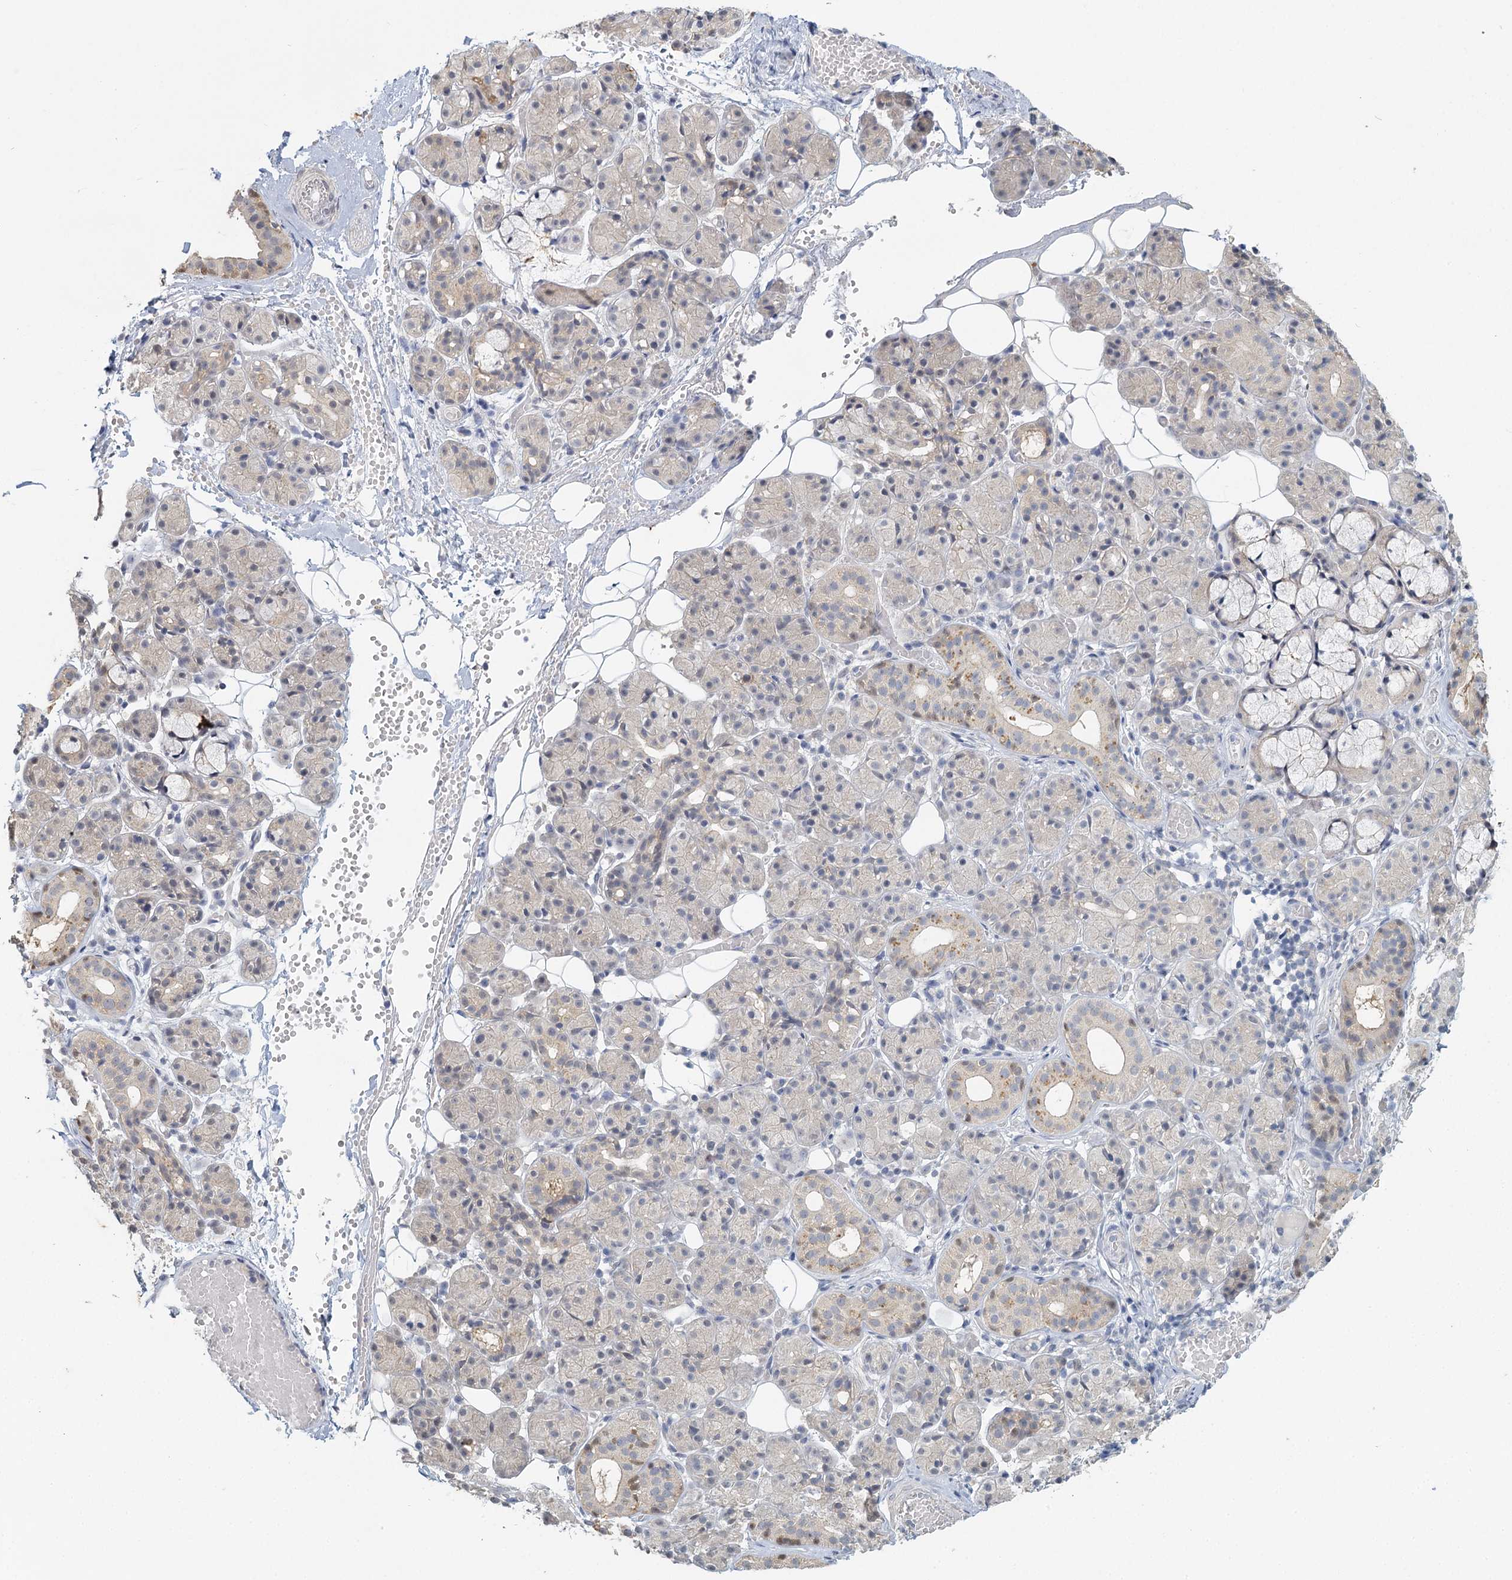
{"staining": {"intensity": "moderate", "quantity": "<25%", "location": "nuclear"}, "tissue": "salivary gland", "cell_type": "Glandular cells", "image_type": "normal", "snomed": [{"axis": "morphology", "description": "Normal tissue, NOS"}, {"axis": "topography", "description": "Salivary gland"}], "caption": "Immunohistochemical staining of normal salivary gland displays low levels of moderate nuclear positivity in about <25% of glandular cells.", "gene": "MYO7B", "patient": {"sex": "male", "age": 63}}